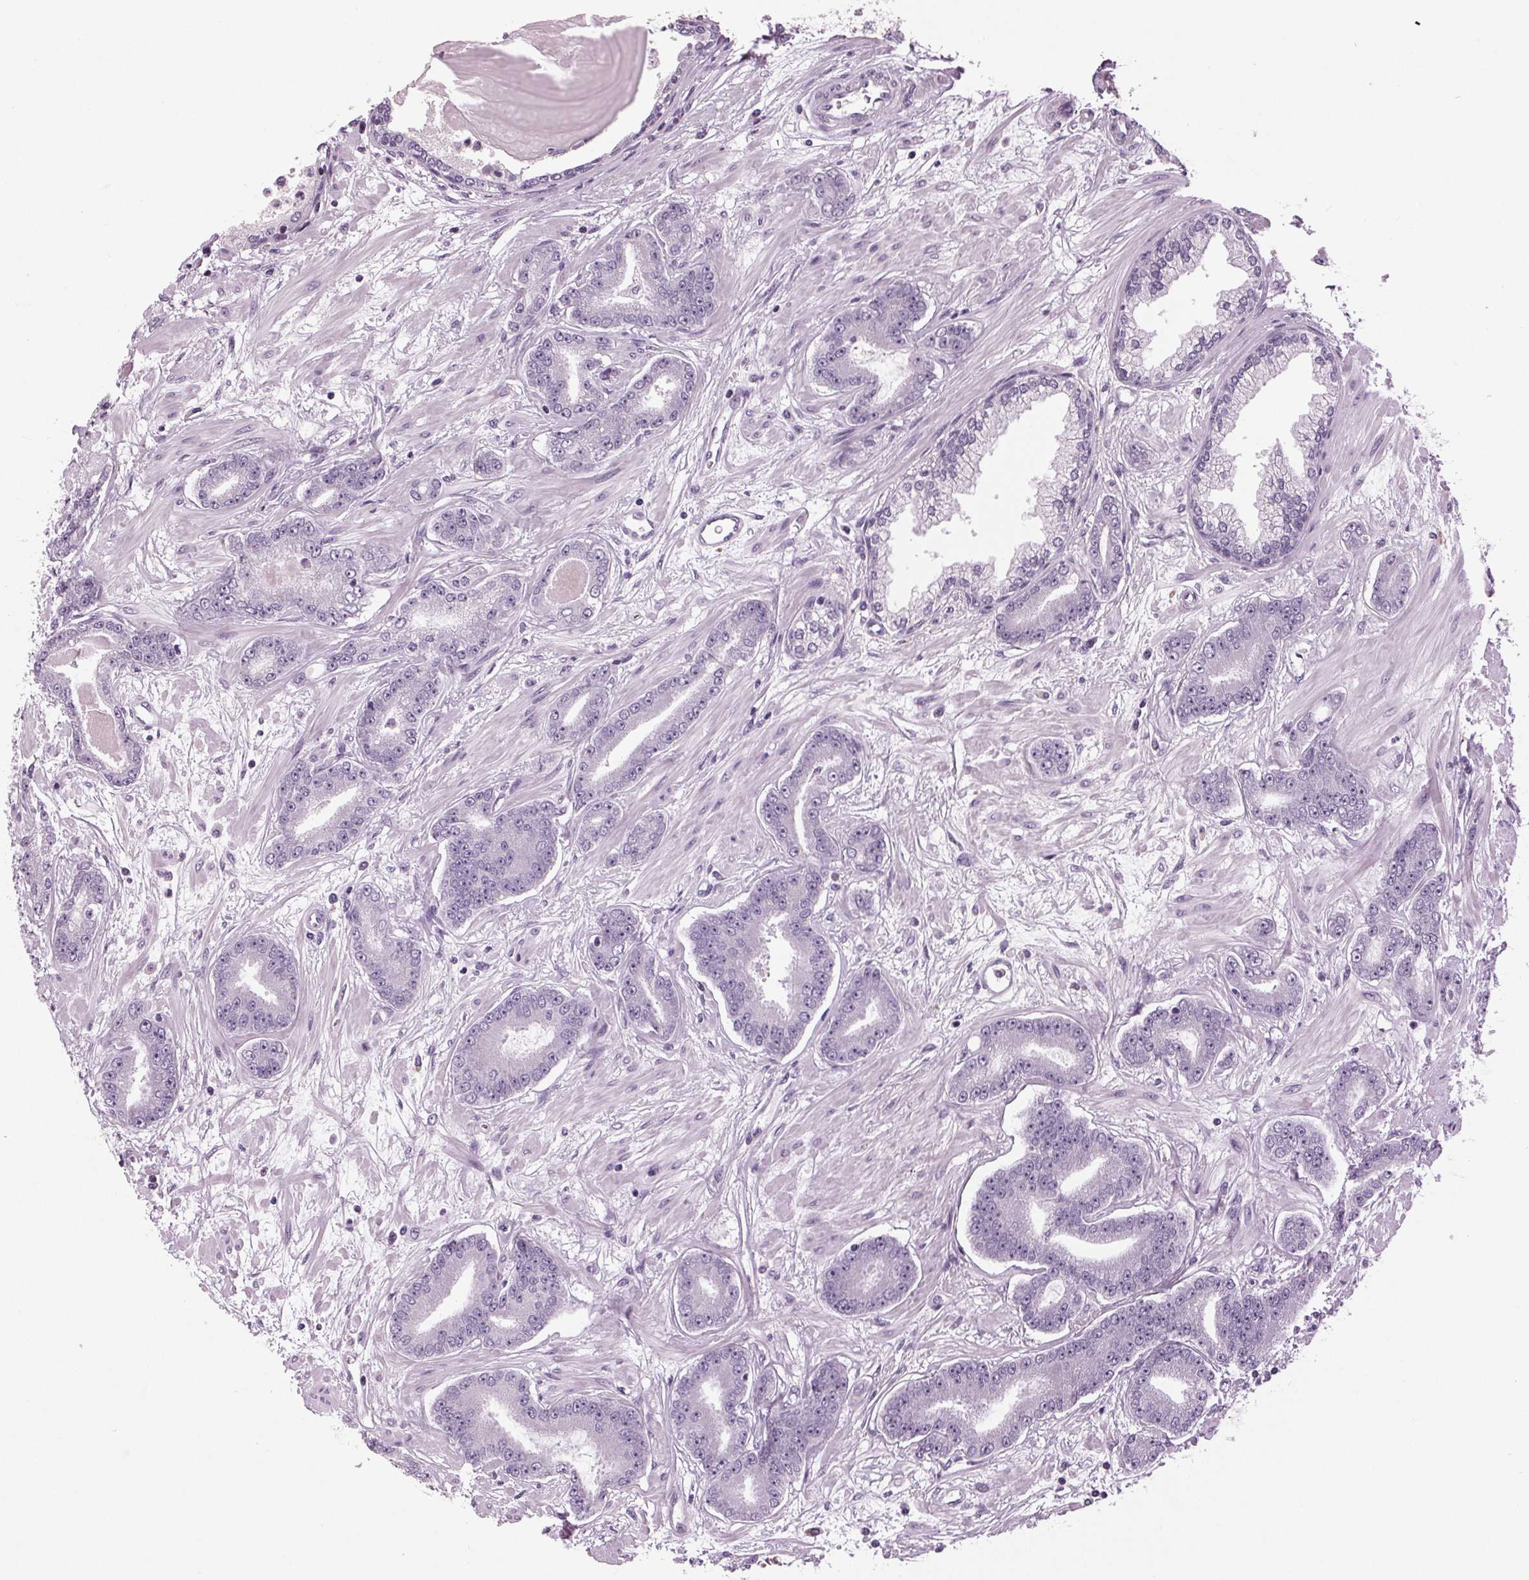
{"staining": {"intensity": "negative", "quantity": "none", "location": "none"}, "tissue": "prostate cancer", "cell_type": "Tumor cells", "image_type": "cancer", "snomed": [{"axis": "morphology", "description": "Adenocarcinoma, Low grade"}, {"axis": "topography", "description": "Prostate"}], "caption": "IHC of human prostate adenocarcinoma (low-grade) shows no positivity in tumor cells.", "gene": "DNAH12", "patient": {"sex": "male", "age": 64}}